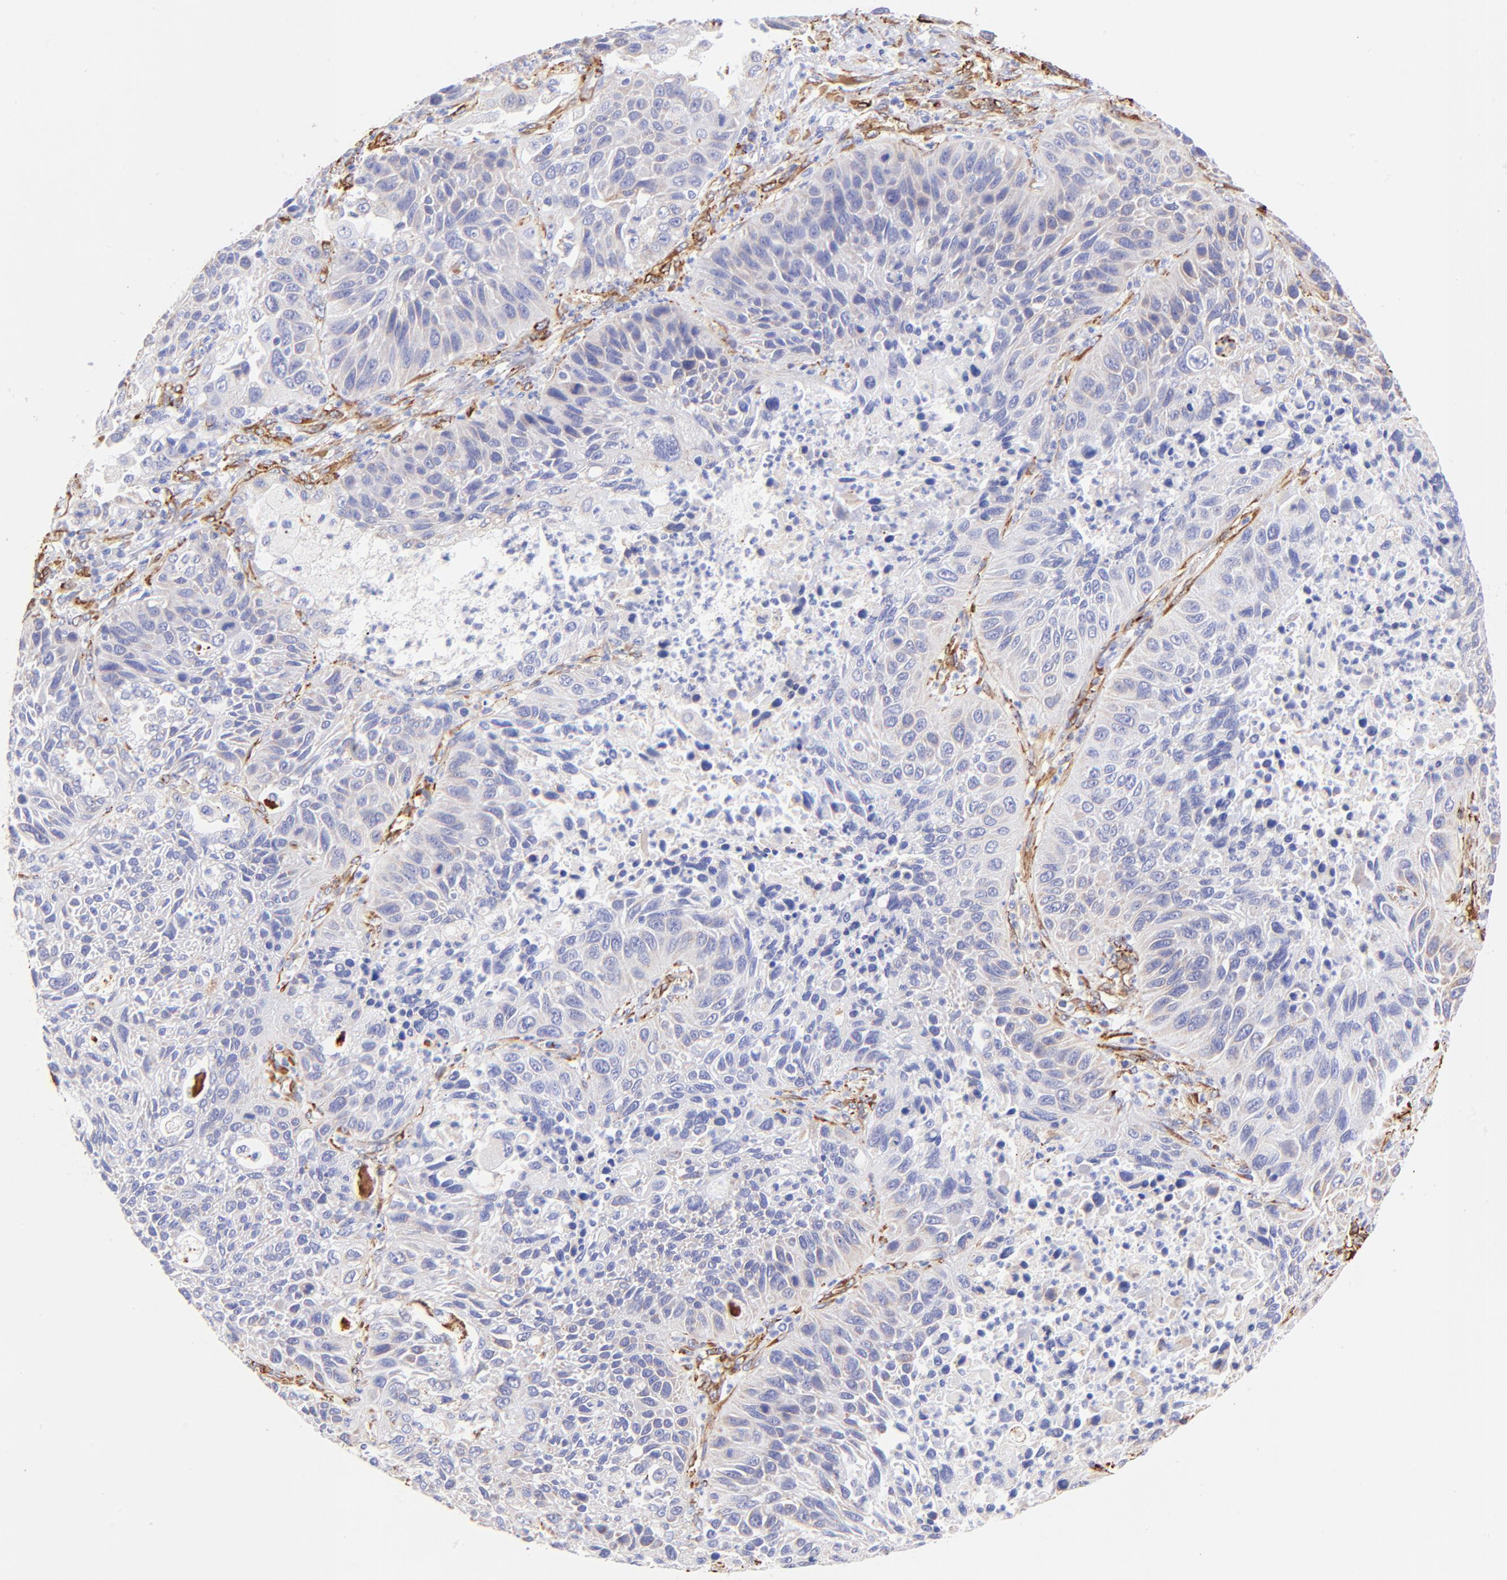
{"staining": {"intensity": "weak", "quantity": "<25%", "location": "cytoplasmic/membranous"}, "tissue": "lung cancer", "cell_type": "Tumor cells", "image_type": "cancer", "snomed": [{"axis": "morphology", "description": "Squamous cell carcinoma, NOS"}, {"axis": "topography", "description": "Lung"}], "caption": "Immunohistochemistry (IHC) micrograph of human lung cancer stained for a protein (brown), which shows no staining in tumor cells.", "gene": "SPARC", "patient": {"sex": "female", "age": 76}}